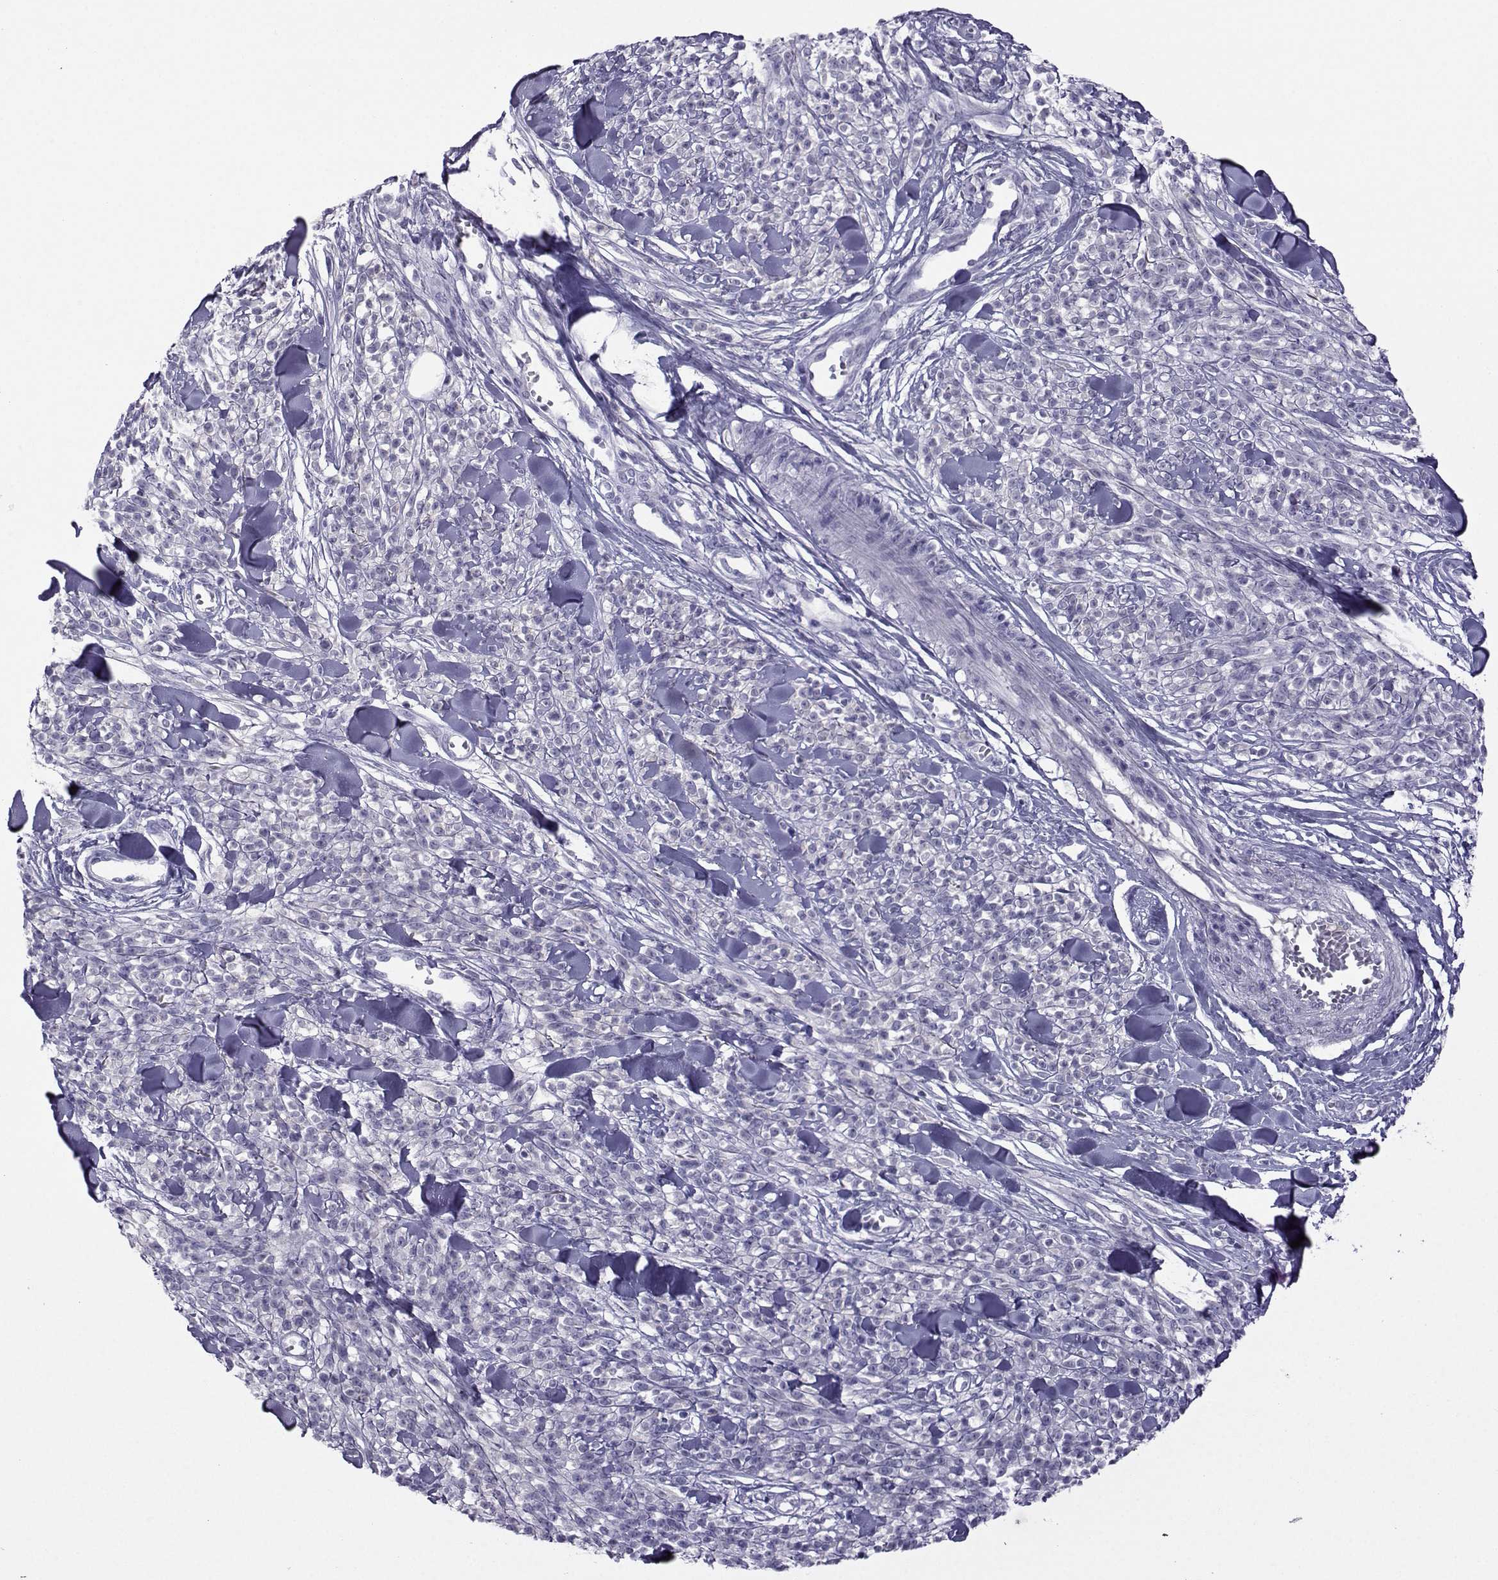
{"staining": {"intensity": "negative", "quantity": "none", "location": "none"}, "tissue": "melanoma", "cell_type": "Tumor cells", "image_type": "cancer", "snomed": [{"axis": "morphology", "description": "Malignant melanoma, NOS"}, {"axis": "topography", "description": "Skin"}, {"axis": "topography", "description": "Skin of trunk"}], "caption": "Immunohistochemical staining of human melanoma displays no significant positivity in tumor cells.", "gene": "ARMC2", "patient": {"sex": "male", "age": 74}}